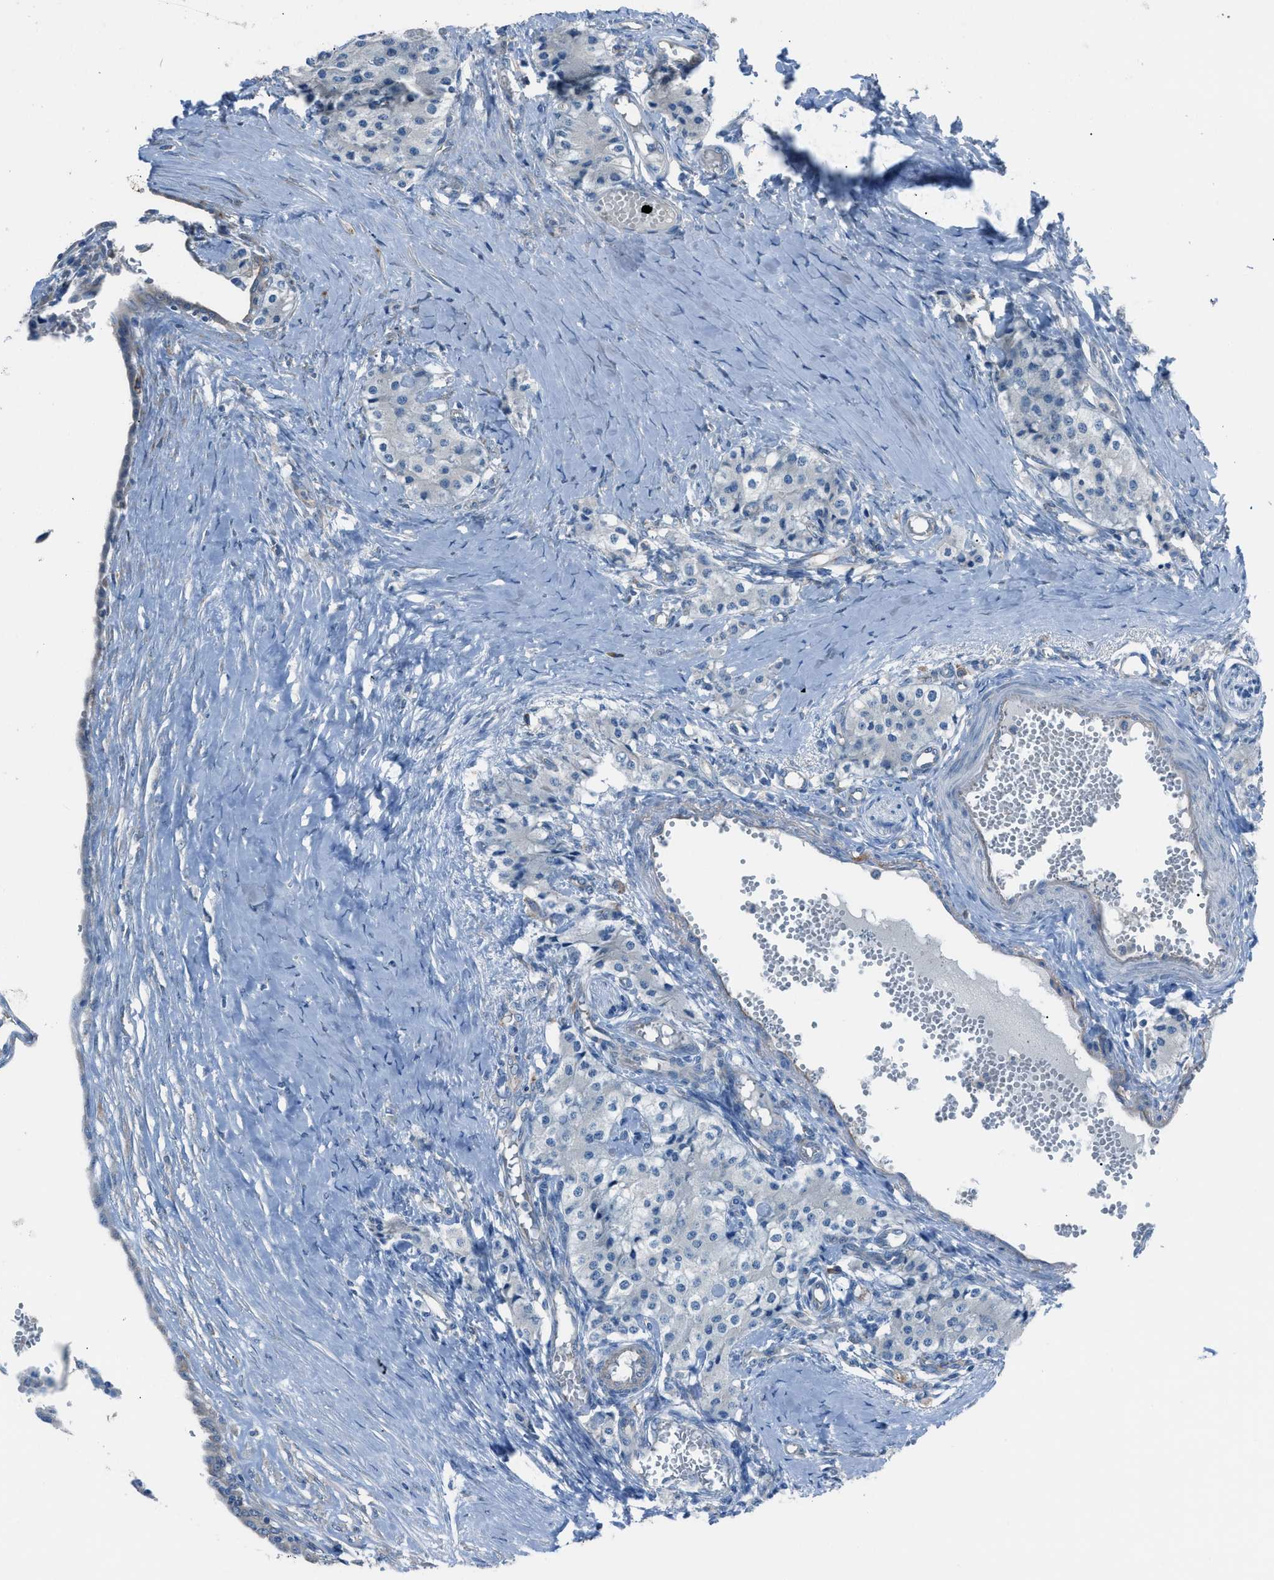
{"staining": {"intensity": "negative", "quantity": "none", "location": "none"}, "tissue": "carcinoid", "cell_type": "Tumor cells", "image_type": "cancer", "snomed": [{"axis": "morphology", "description": "Carcinoid, malignant, NOS"}, {"axis": "topography", "description": "Colon"}], "caption": "The photomicrograph reveals no staining of tumor cells in malignant carcinoid.", "gene": "HEG1", "patient": {"sex": "female", "age": 52}}